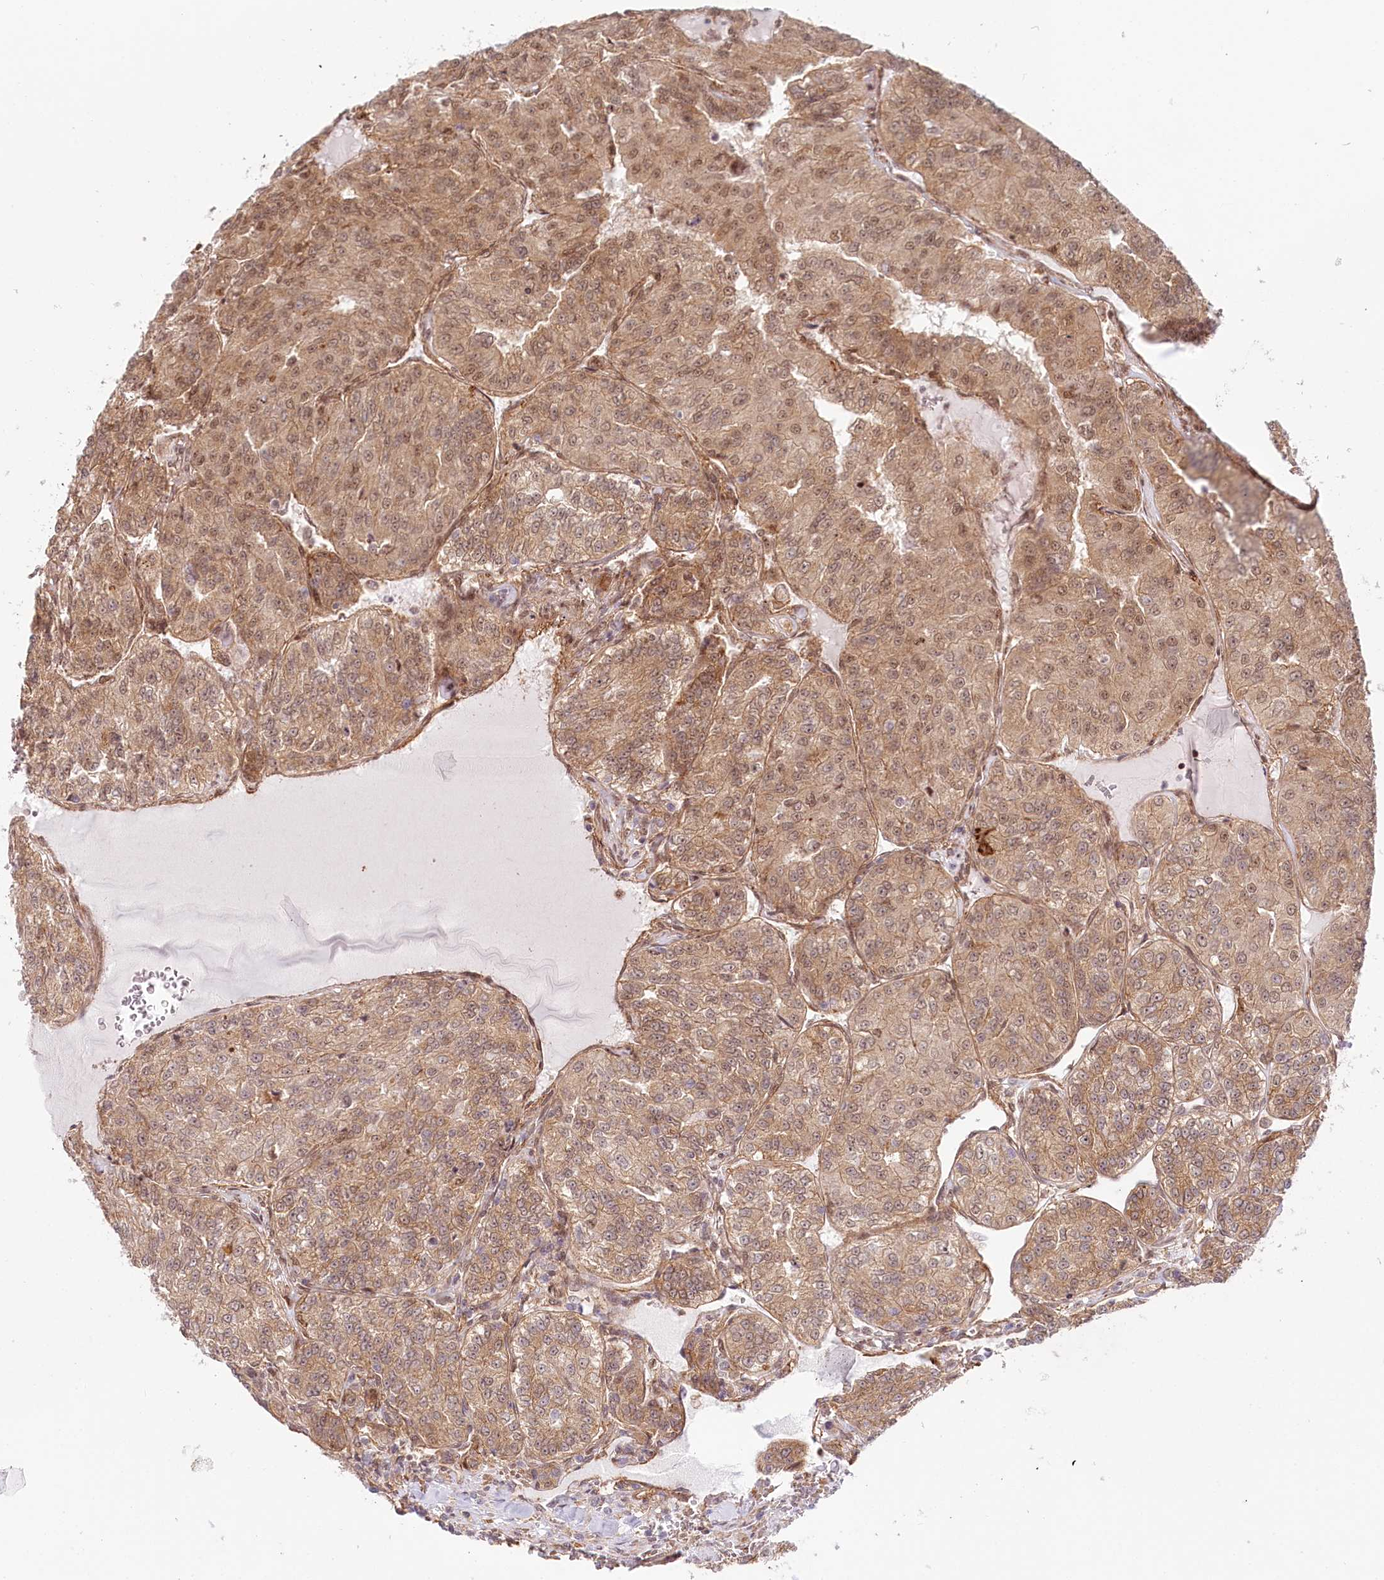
{"staining": {"intensity": "moderate", "quantity": ">75%", "location": "cytoplasmic/membranous,nuclear"}, "tissue": "renal cancer", "cell_type": "Tumor cells", "image_type": "cancer", "snomed": [{"axis": "morphology", "description": "Adenocarcinoma, NOS"}, {"axis": "topography", "description": "Kidney"}], "caption": "Adenocarcinoma (renal) was stained to show a protein in brown. There is medium levels of moderate cytoplasmic/membranous and nuclear expression in about >75% of tumor cells.", "gene": "TUBGCP2", "patient": {"sex": "female", "age": 63}}